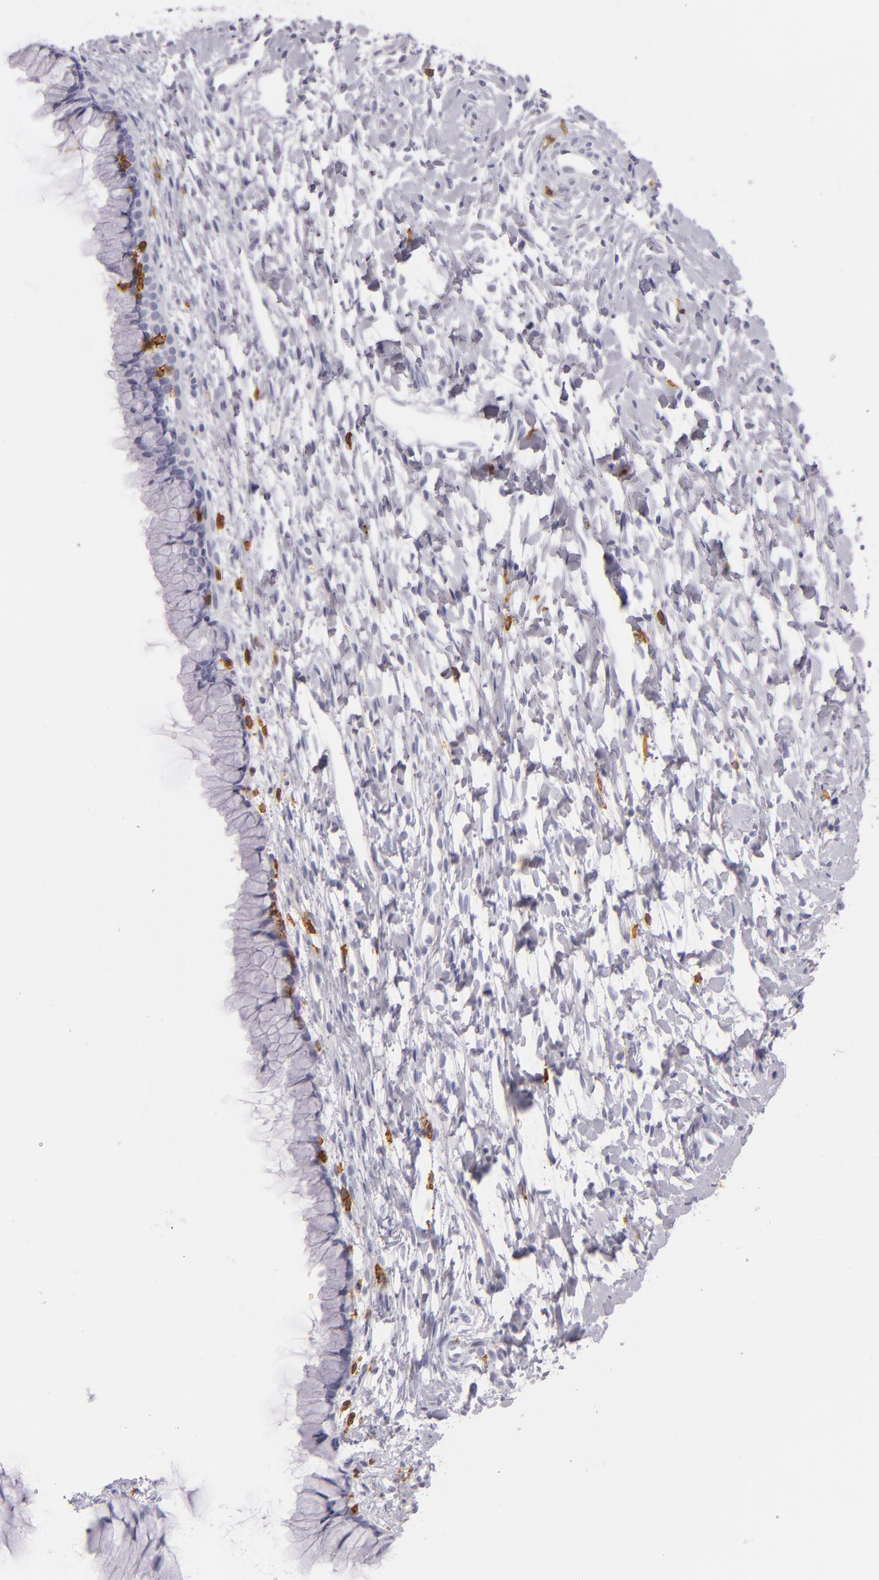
{"staining": {"intensity": "negative", "quantity": "none", "location": "none"}, "tissue": "cervix", "cell_type": "Glandular cells", "image_type": "normal", "snomed": [{"axis": "morphology", "description": "Normal tissue, NOS"}, {"axis": "topography", "description": "Cervix"}], "caption": "The micrograph exhibits no staining of glandular cells in benign cervix.", "gene": "LAT", "patient": {"sex": "female", "age": 46}}